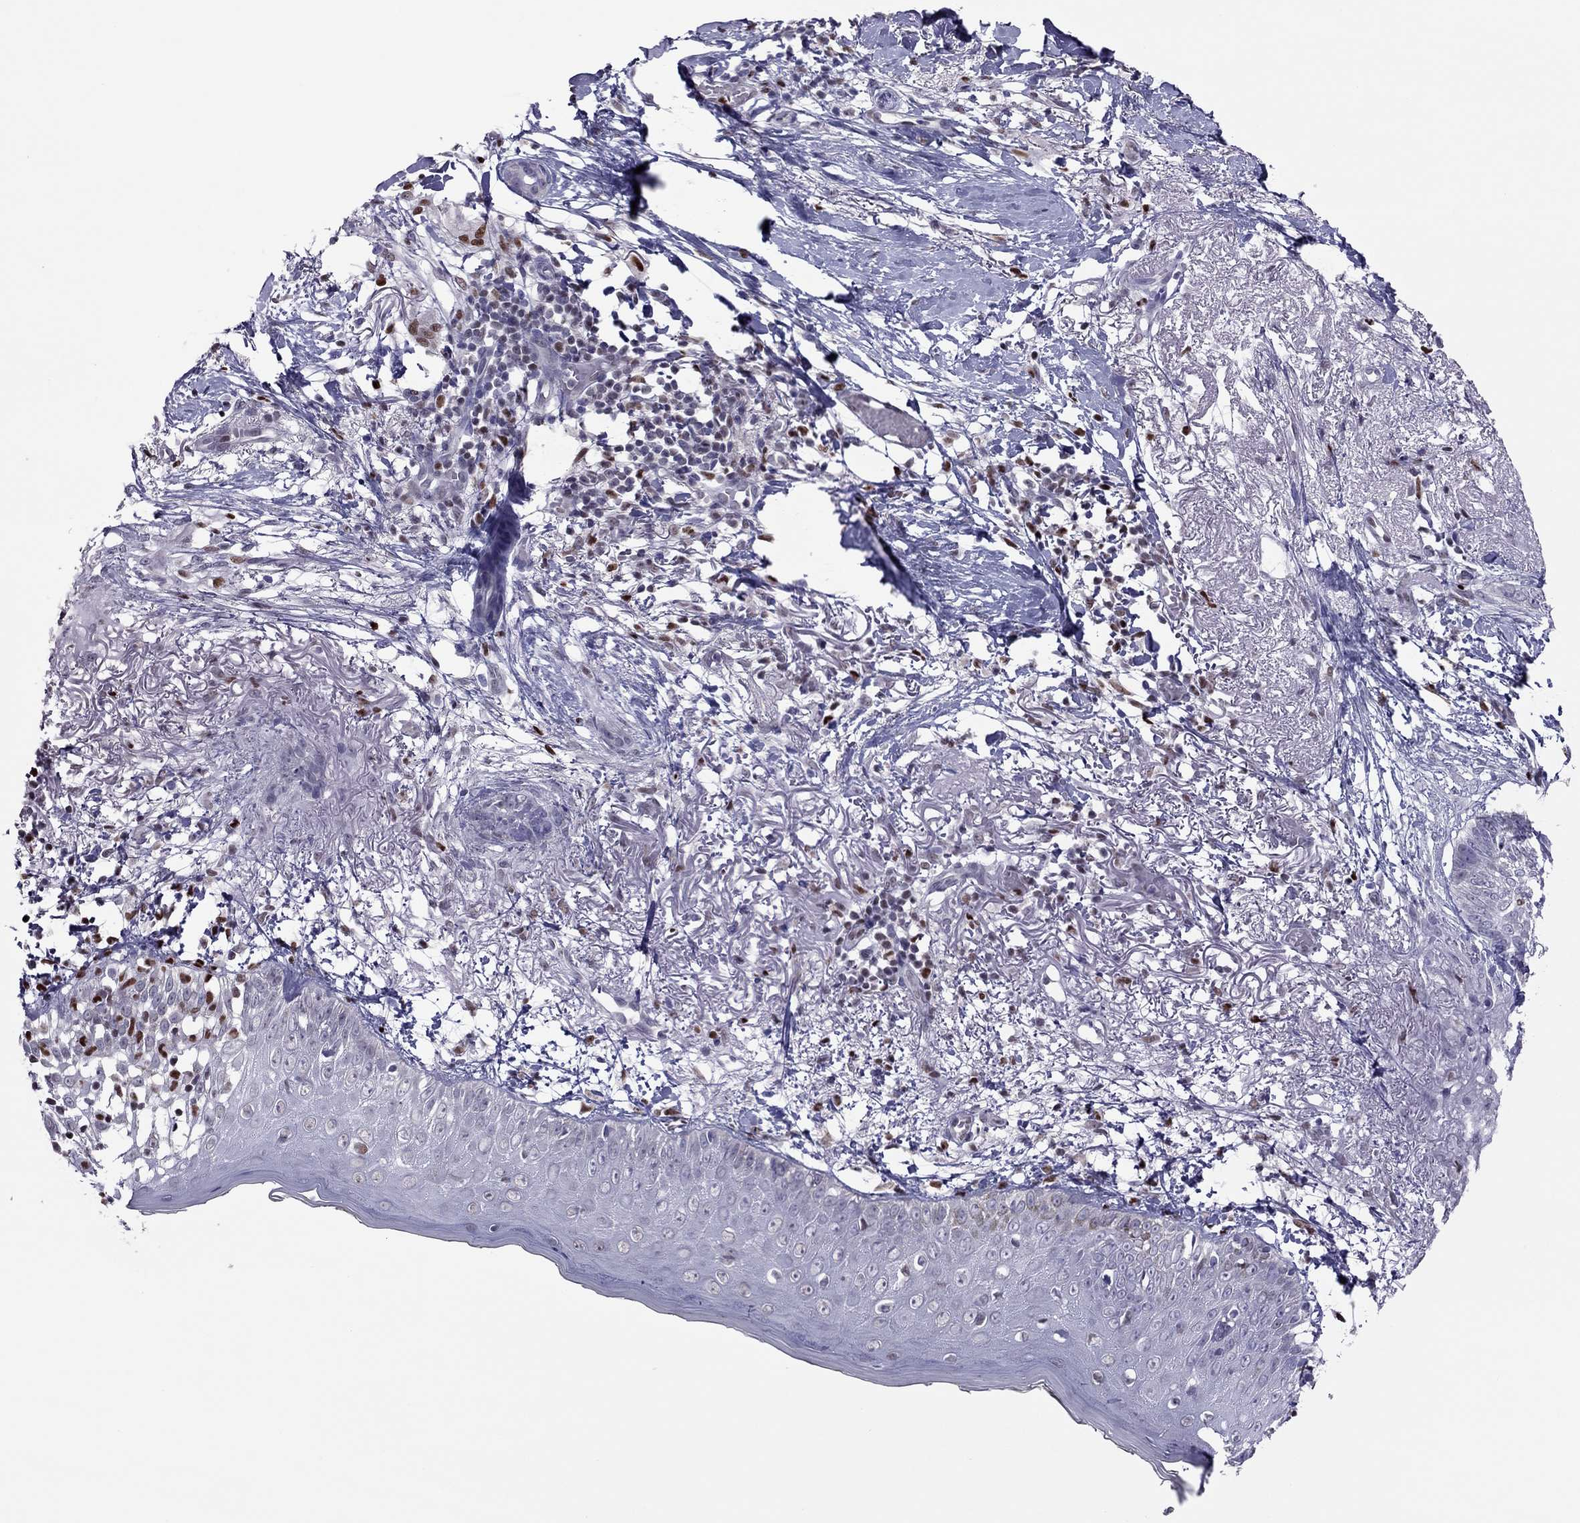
{"staining": {"intensity": "negative", "quantity": "none", "location": "none"}, "tissue": "skin cancer", "cell_type": "Tumor cells", "image_type": "cancer", "snomed": [{"axis": "morphology", "description": "Normal tissue, NOS"}, {"axis": "morphology", "description": "Basal cell carcinoma"}, {"axis": "topography", "description": "Skin"}], "caption": "IHC of human skin cancer (basal cell carcinoma) displays no expression in tumor cells.", "gene": "SPINT3", "patient": {"sex": "male", "age": 84}}